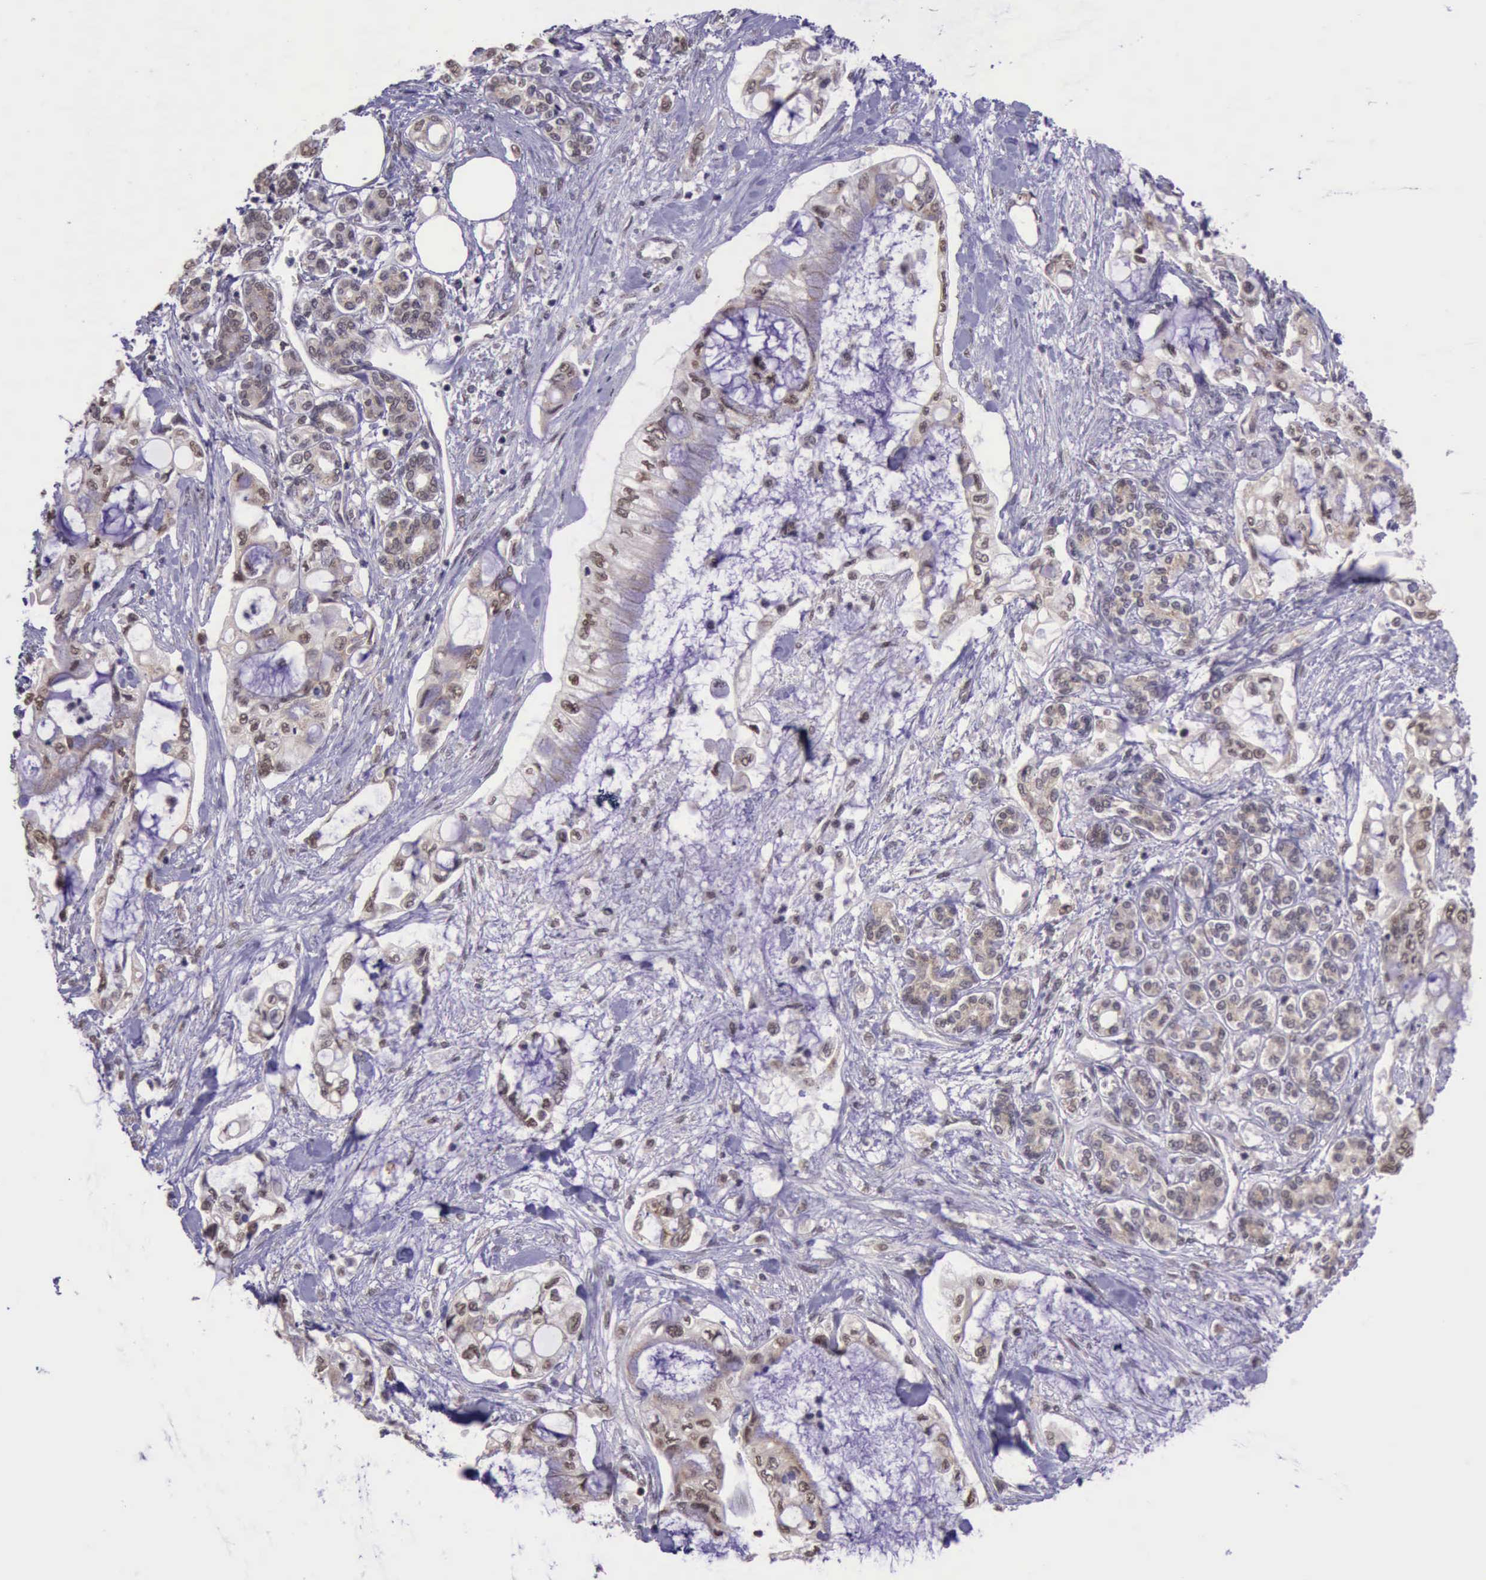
{"staining": {"intensity": "weak", "quantity": "25%-75%", "location": "cytoplasmic/membranous,nuclear"}, "tissue": "pancreatic cancer", "cell_type": "Tumor cells", "image_type": "cancer", "snomed": [{"axis": "morphology", "description": "Adenocarcinoma, NOS"}, {"axis": "topography", "description": "Pancreas"}], "caption": "Pancreatic cancer (adenocarcinoma) stained with DAB immunohistochemistry (IHC) demonstrates low levels of weak cytoplasmic/membranous and nuclear staining in approximately 25%-75% of tumor cells.", "gene": "PRPF39", "patient": {"sex": "female", "age": 70}}